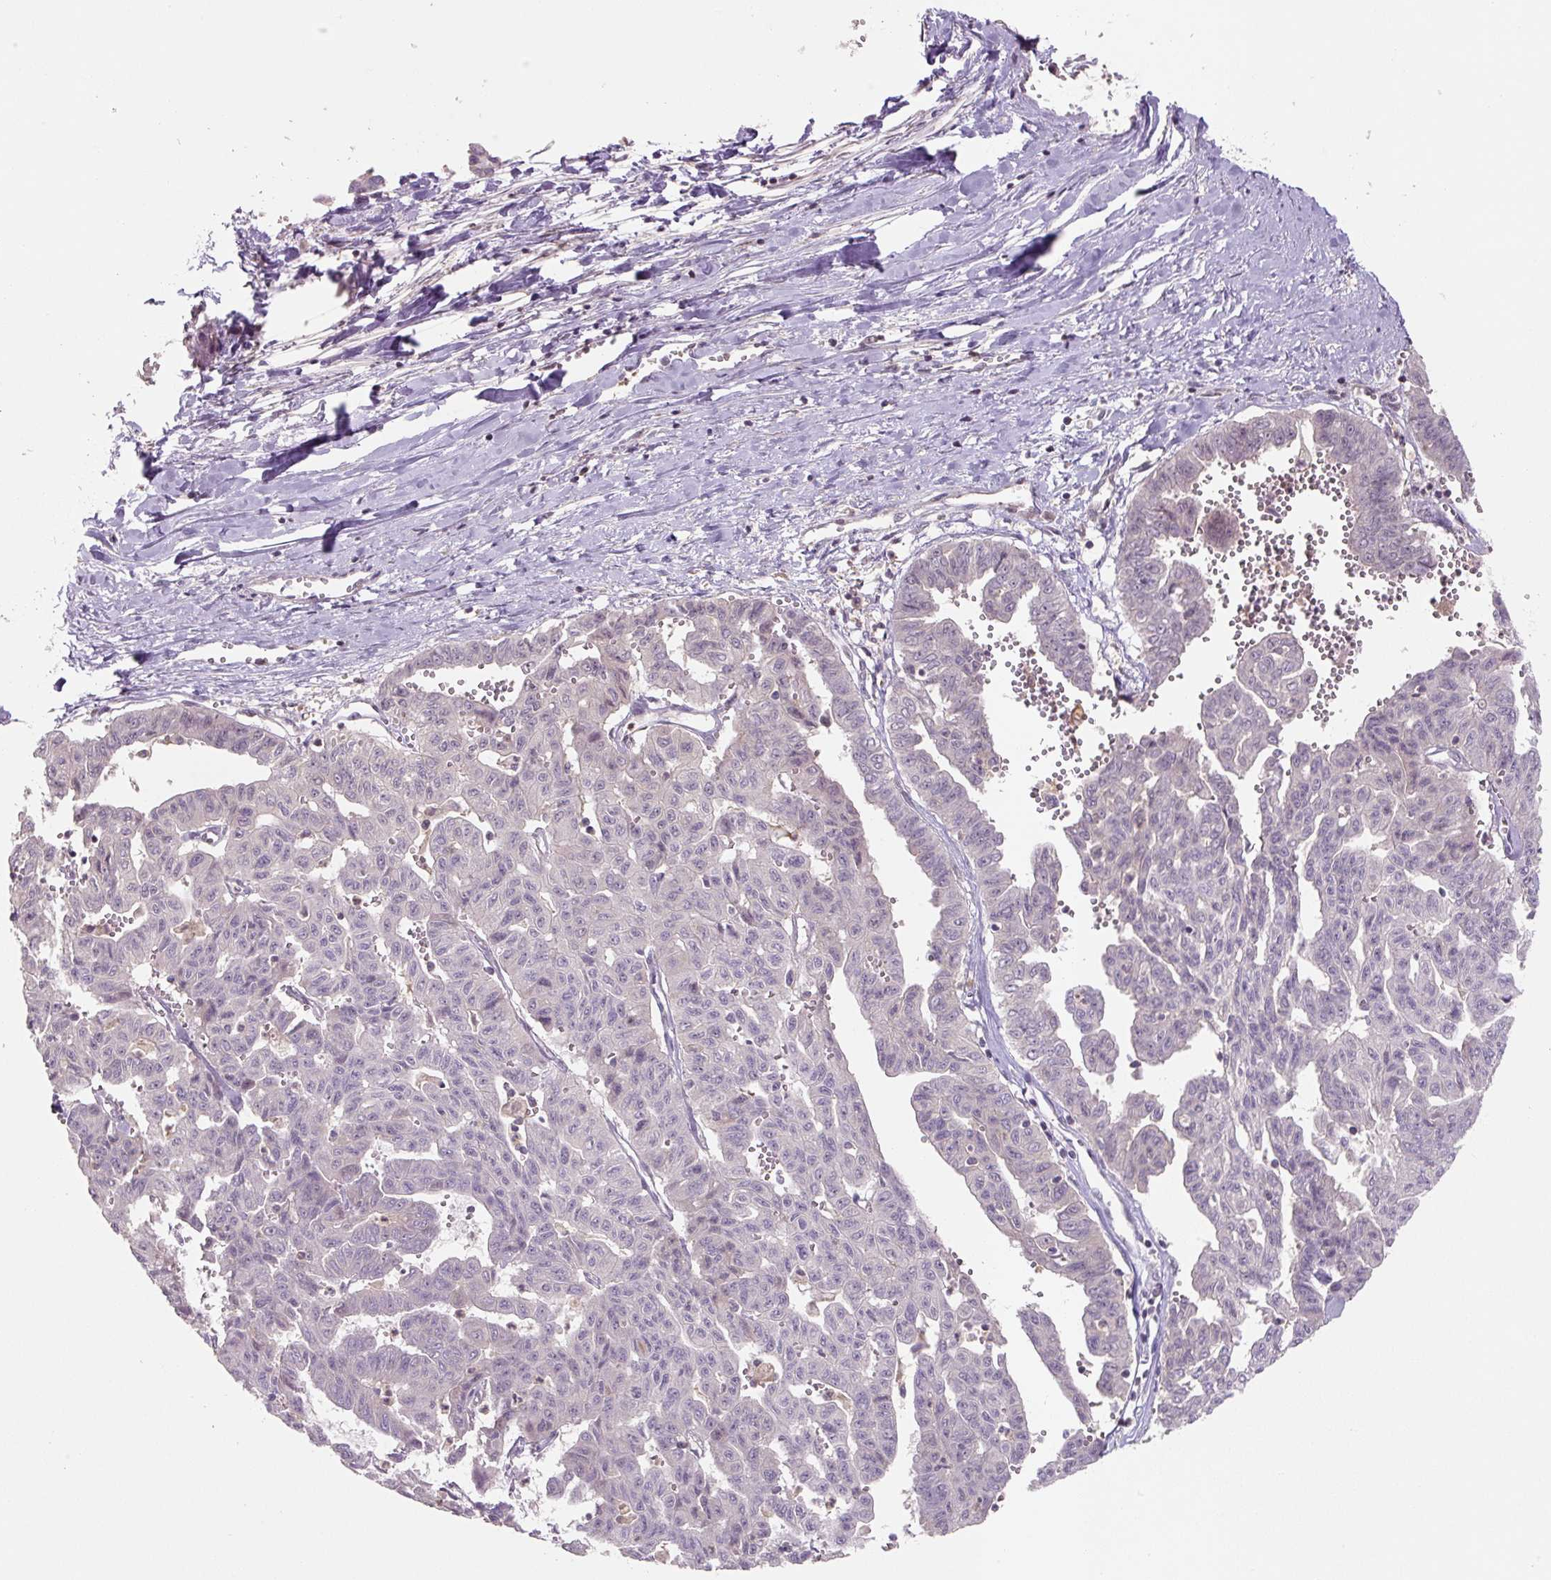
{"staining": {"intensity": "negative", "quantity": "none", "location": "none"}, "tissue": "liver cancer", "cell_type": "Tumor cells", "image_type": "cancer", "snomed": [{"axis": "morphology", "description": "Cholangiocarcinoma"}, {"axis": "topography", "description": "Liver"}], "caption": "Tumor cells show no significant protein positivity in liver cancer (cholangiocarcinoma).", "gene": "C2orf73", "patient": {"sex": "female", "age": 77}}